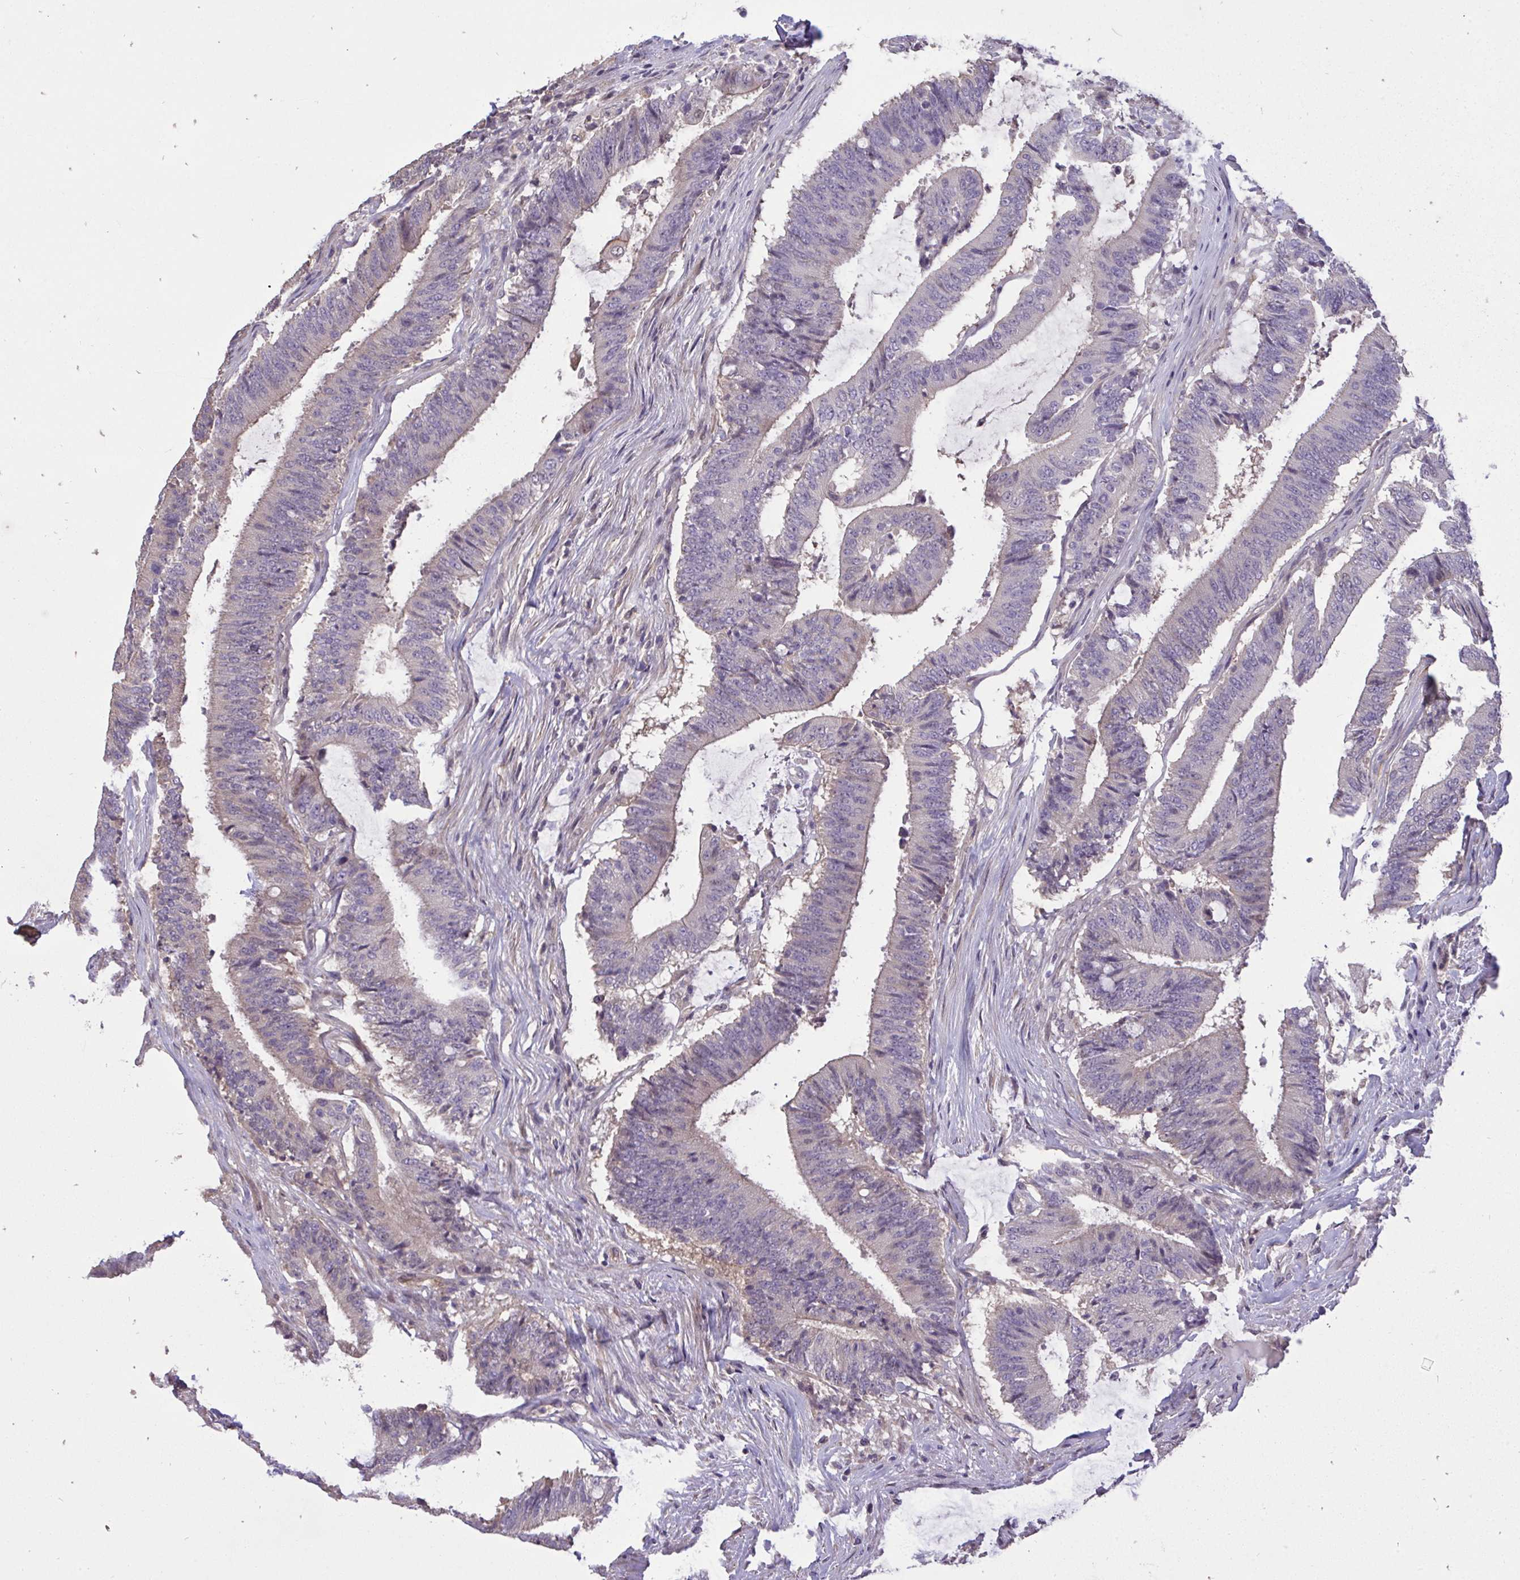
{"staining": {"intensity": "weak", "quantity": "25%-75%", "location": "cytoplasmic/membranous"}, "tissue": "colorectal cancer", "cell_type": "Tumor cells", "image_type": "cancer", "snomed": [{"axis": "morphology", "description": "Adenocarcinoma, NOS"}, {"axis": "topography", "description": "Colon"}], "caption": "Immunohistochemical staining of human colorectal cancer (adenocarcinoma) demonstrates low levels of weak cytoplasmic/membranous positivity in about 25%-75% of tumor cells.", "gene": "C19orf54", "patient": {"sex": "female", "age": 43}}